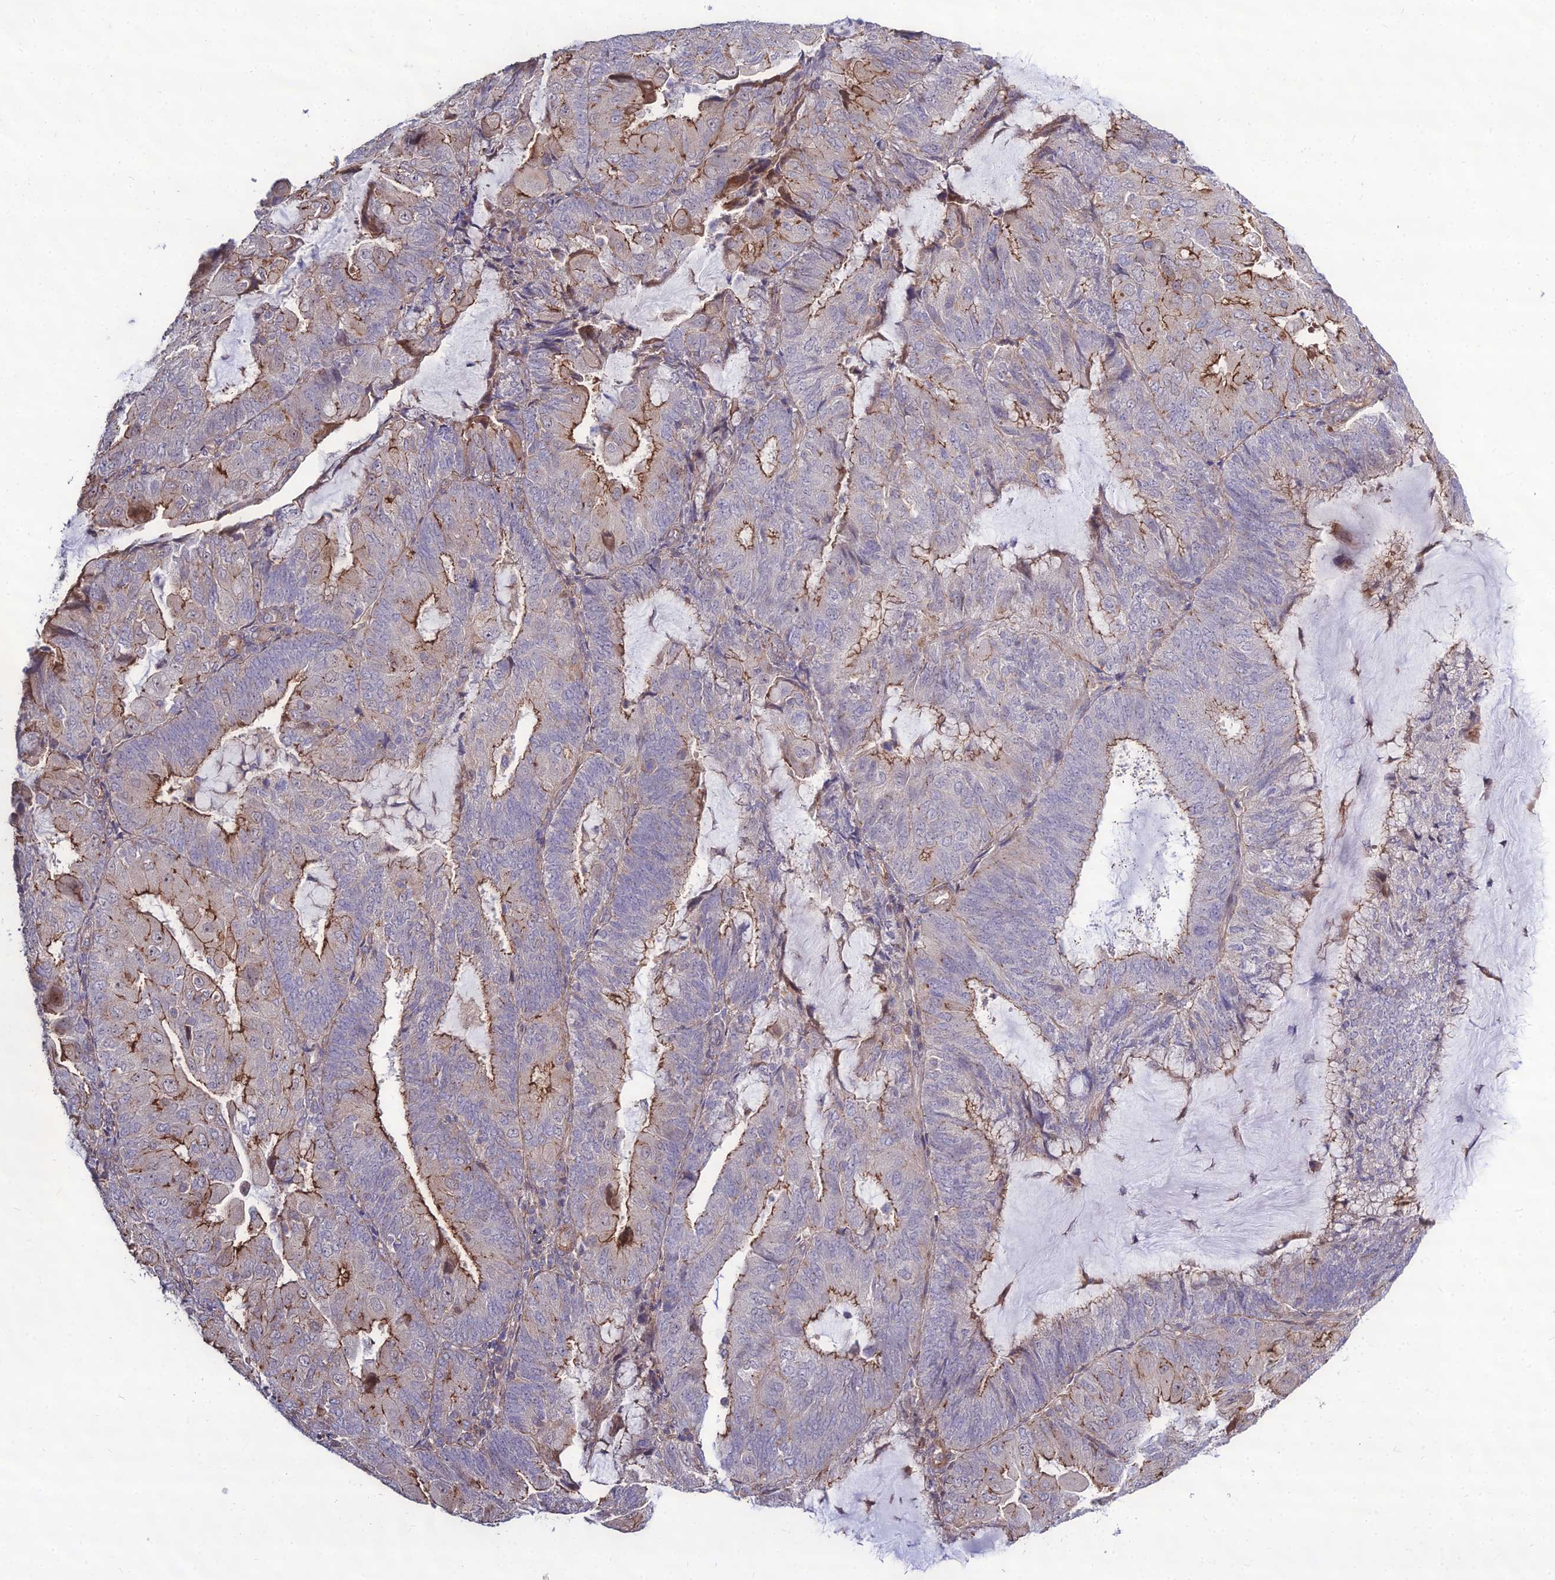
{"staining": {"intensity": "moderate", "quantity": "25%-75%", "location": "cytoplasmic/membranous"}, "tissue": "endometrial cancer", "cell_type": "Tumor cells", "image_type": "cancer", "snomed": [{"axis": "morphology", "description": "Adenocarcinoma, NOS"}, {"axis": "topography", "description": "Endometrium"}], "caption": "Endometrial cancer stained with DAB (3,3'-diaminobenzidine) immunohistochemistry (IHC) reveals medium levels of moderate cytoplasmic/membranous staining in about 25%-75% of tumor cells.", "gene": "TSPYL2", "patient": {"sex": "female", "age": 81}}